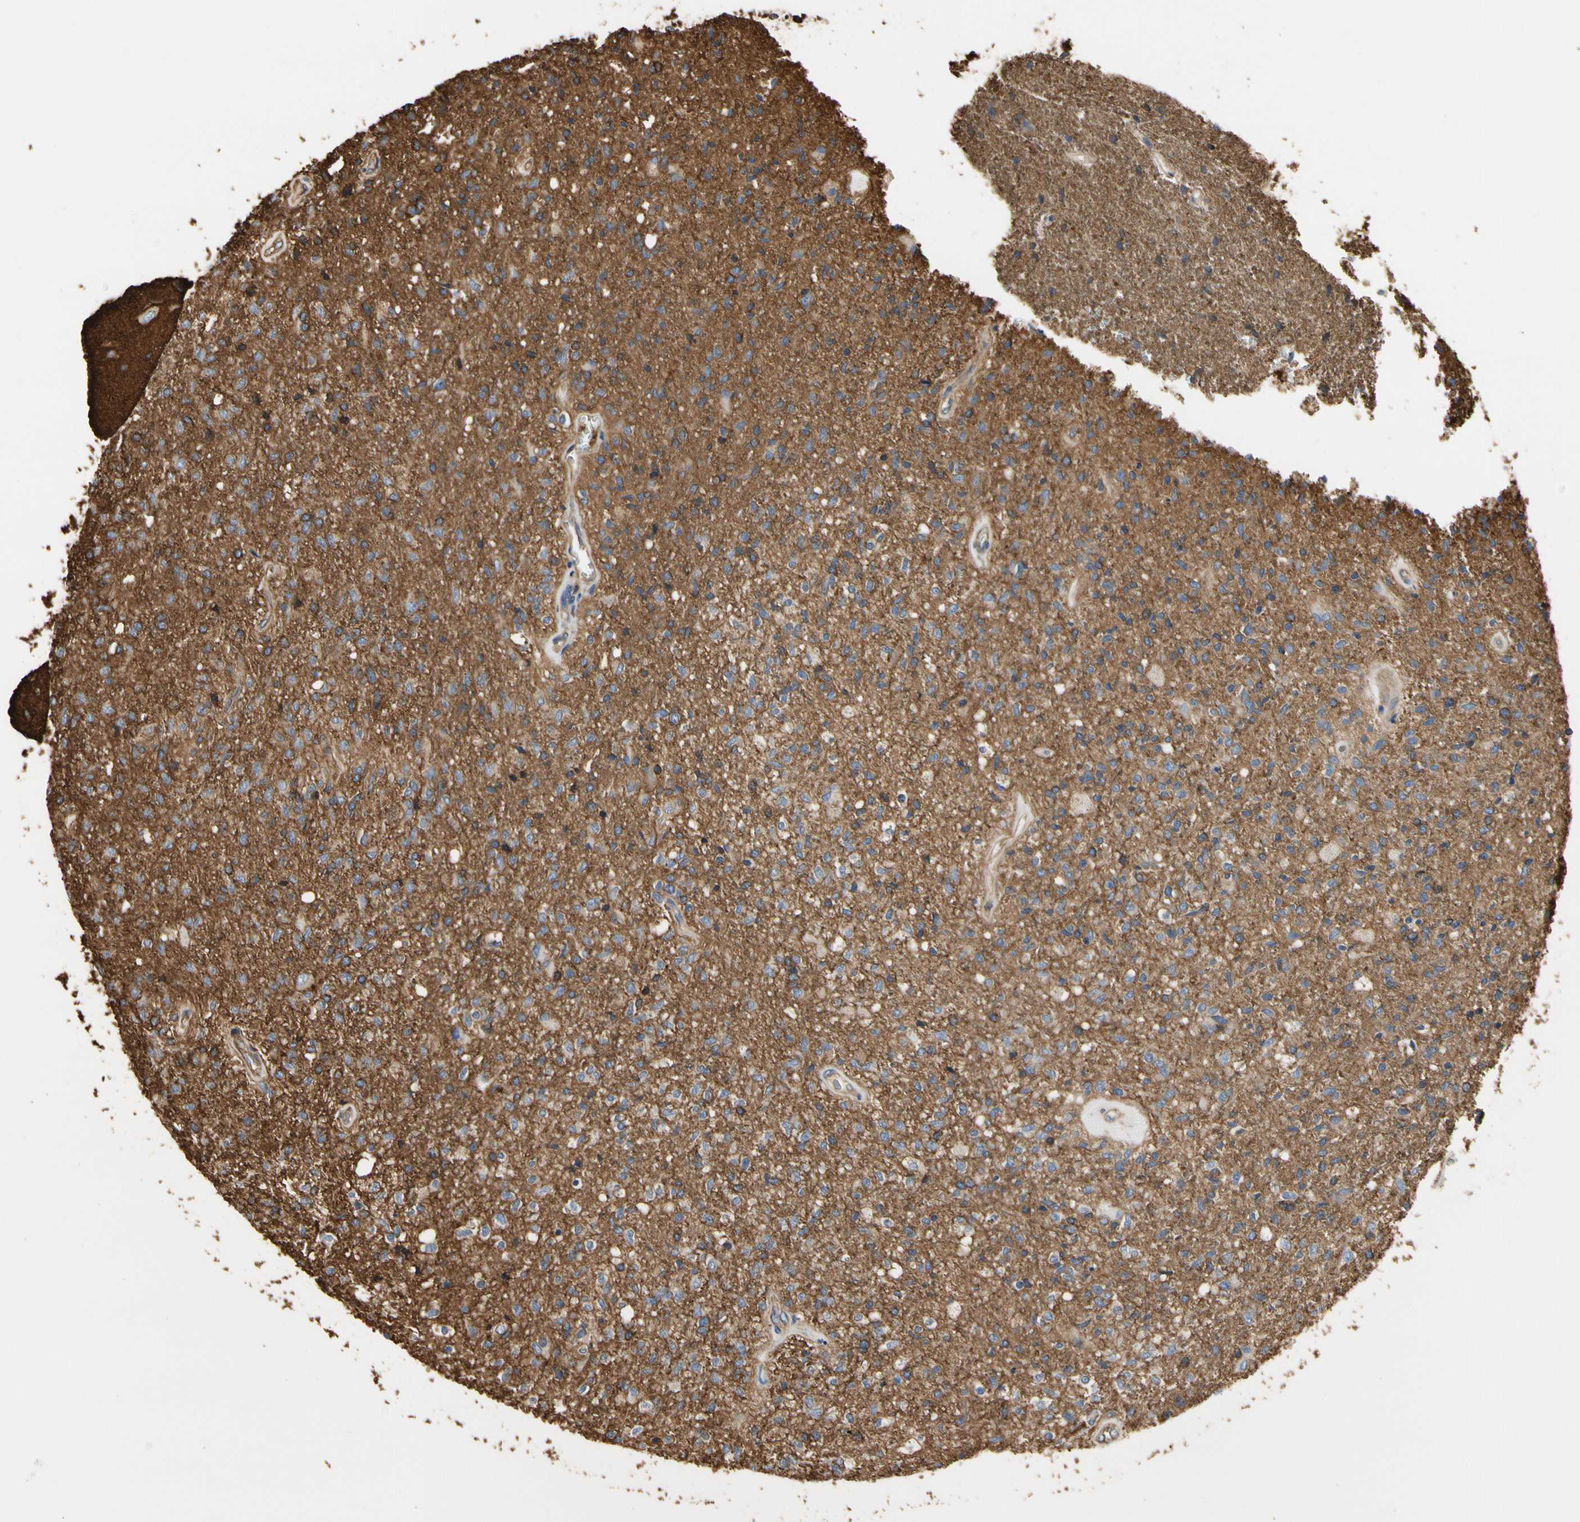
{"staining": {"intensity": "negative", "quantity": "none", "location": "none"}, "tissue": "glioma", "cell_type": "Tumor cells", "image_type": "cancer", "snomed": [{"axis": "morphology", "description": "Normal tissue, NOS"}, {"axis": "morphology", "description": "Glioma, malignant, High grade"}, {"axis": "topography", "description": "Cerebral cortex"}], "caption": "The immunohistochemistry (IHC) photomicrograph has no significant positivity in tumor cells of malignant high-grade glioma tissue. (Stains: DAB (3,3'-diaminobenzidine) IHC with hematoxylin counter stain, Microscopy: brightfield microscopy at high magnification).", "gene": "IL1RL1", "patient": {"sex": "male", "age": 77}}